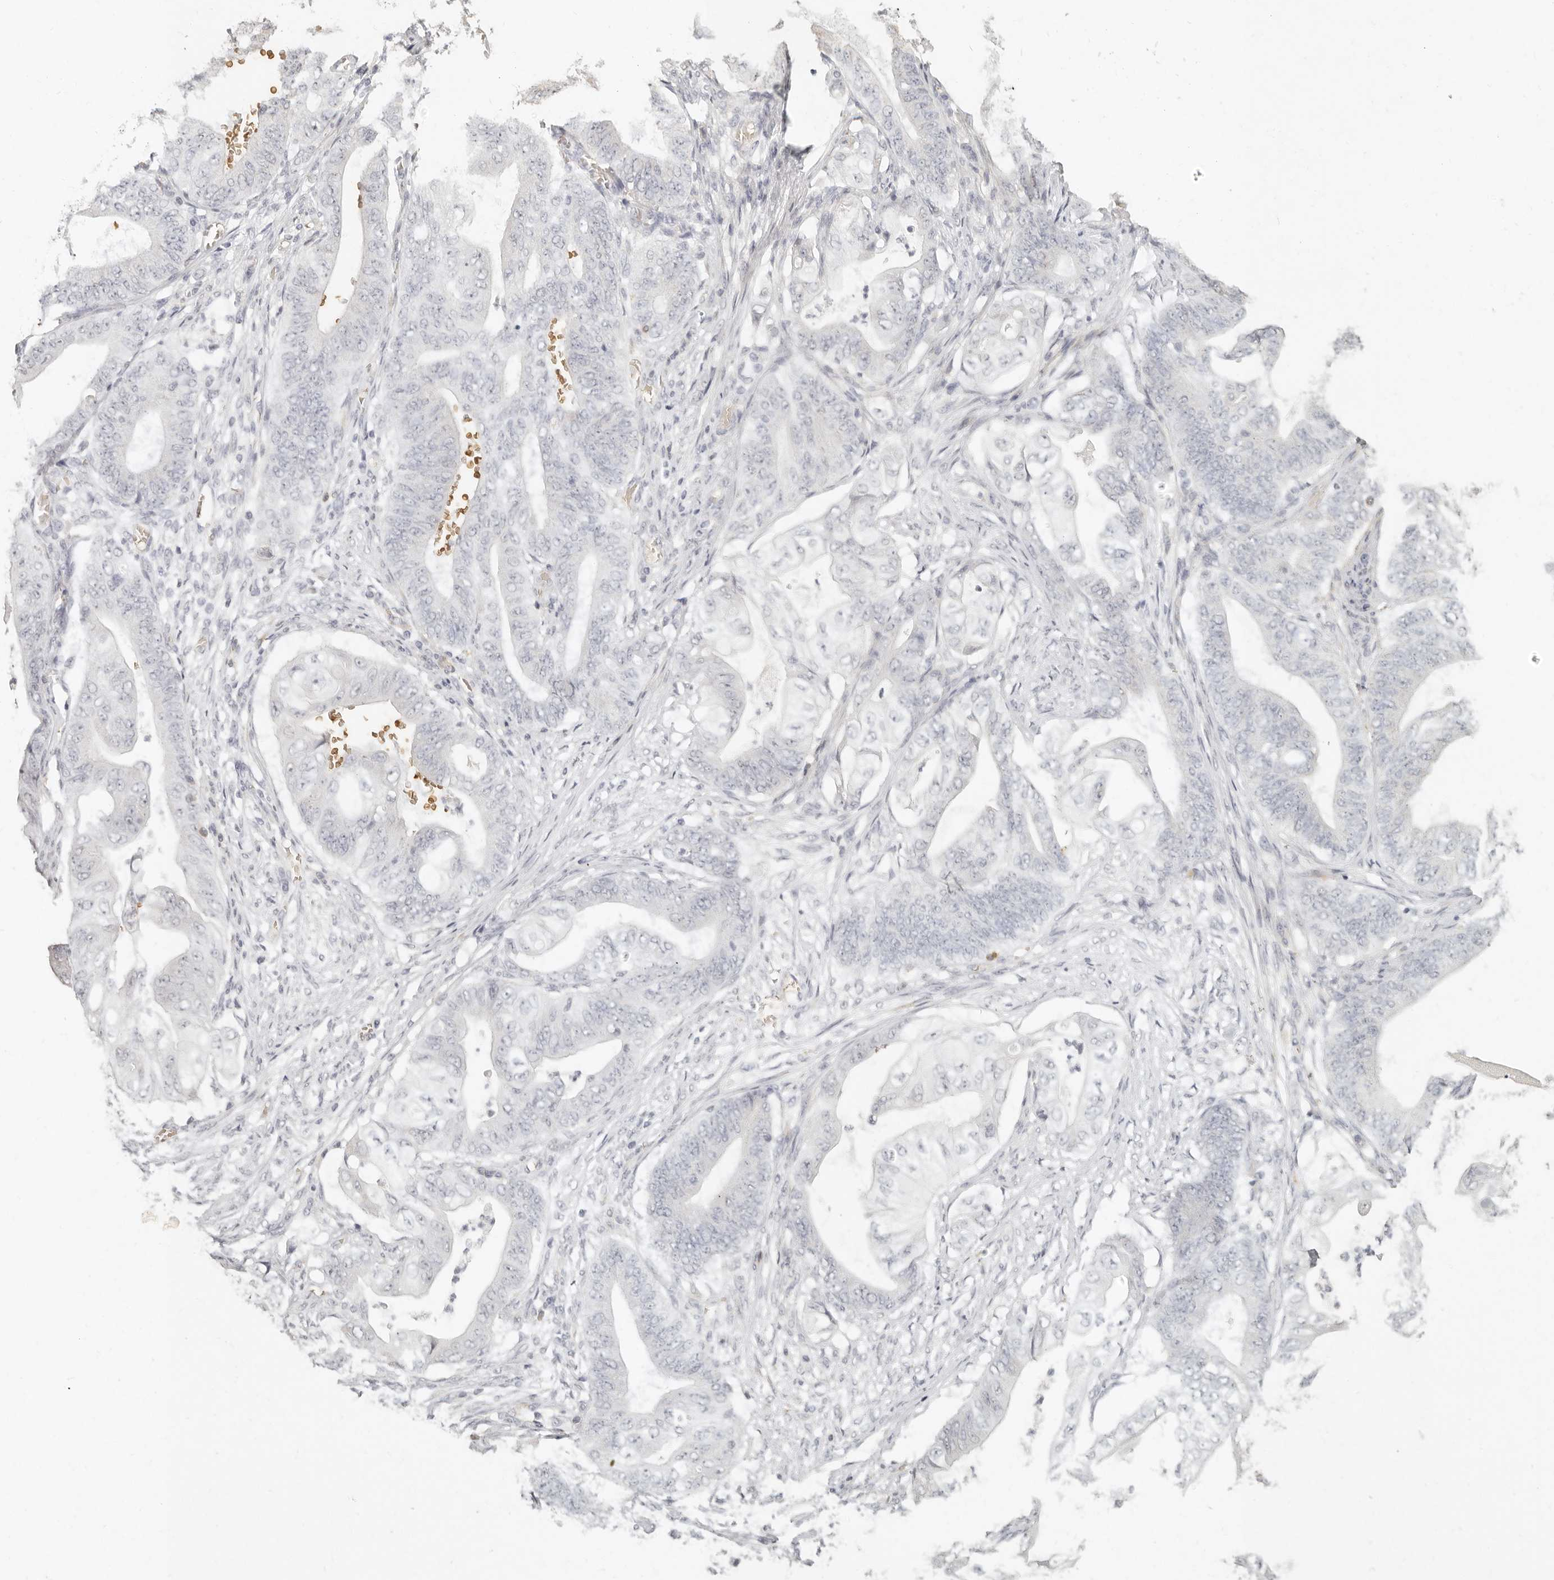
{"staining": {"intensity": "negative", "quantity": "none", "location": "none"}, "tissue": "stomach cancer", "cell_type": "Tumor cells", "image_type": "cancer", "snomed": [{"axis": "morphology", "description": "Adenocarcinoma, NOS"}, {"axis": "topography", "description": "Stomach"}], "caption": "Immunohistochemical staining of human stomach cancer displays no significant expression in tumor cells.", "gene": "NIBAN1", "patient": {"sex": "female", "age": 73}}